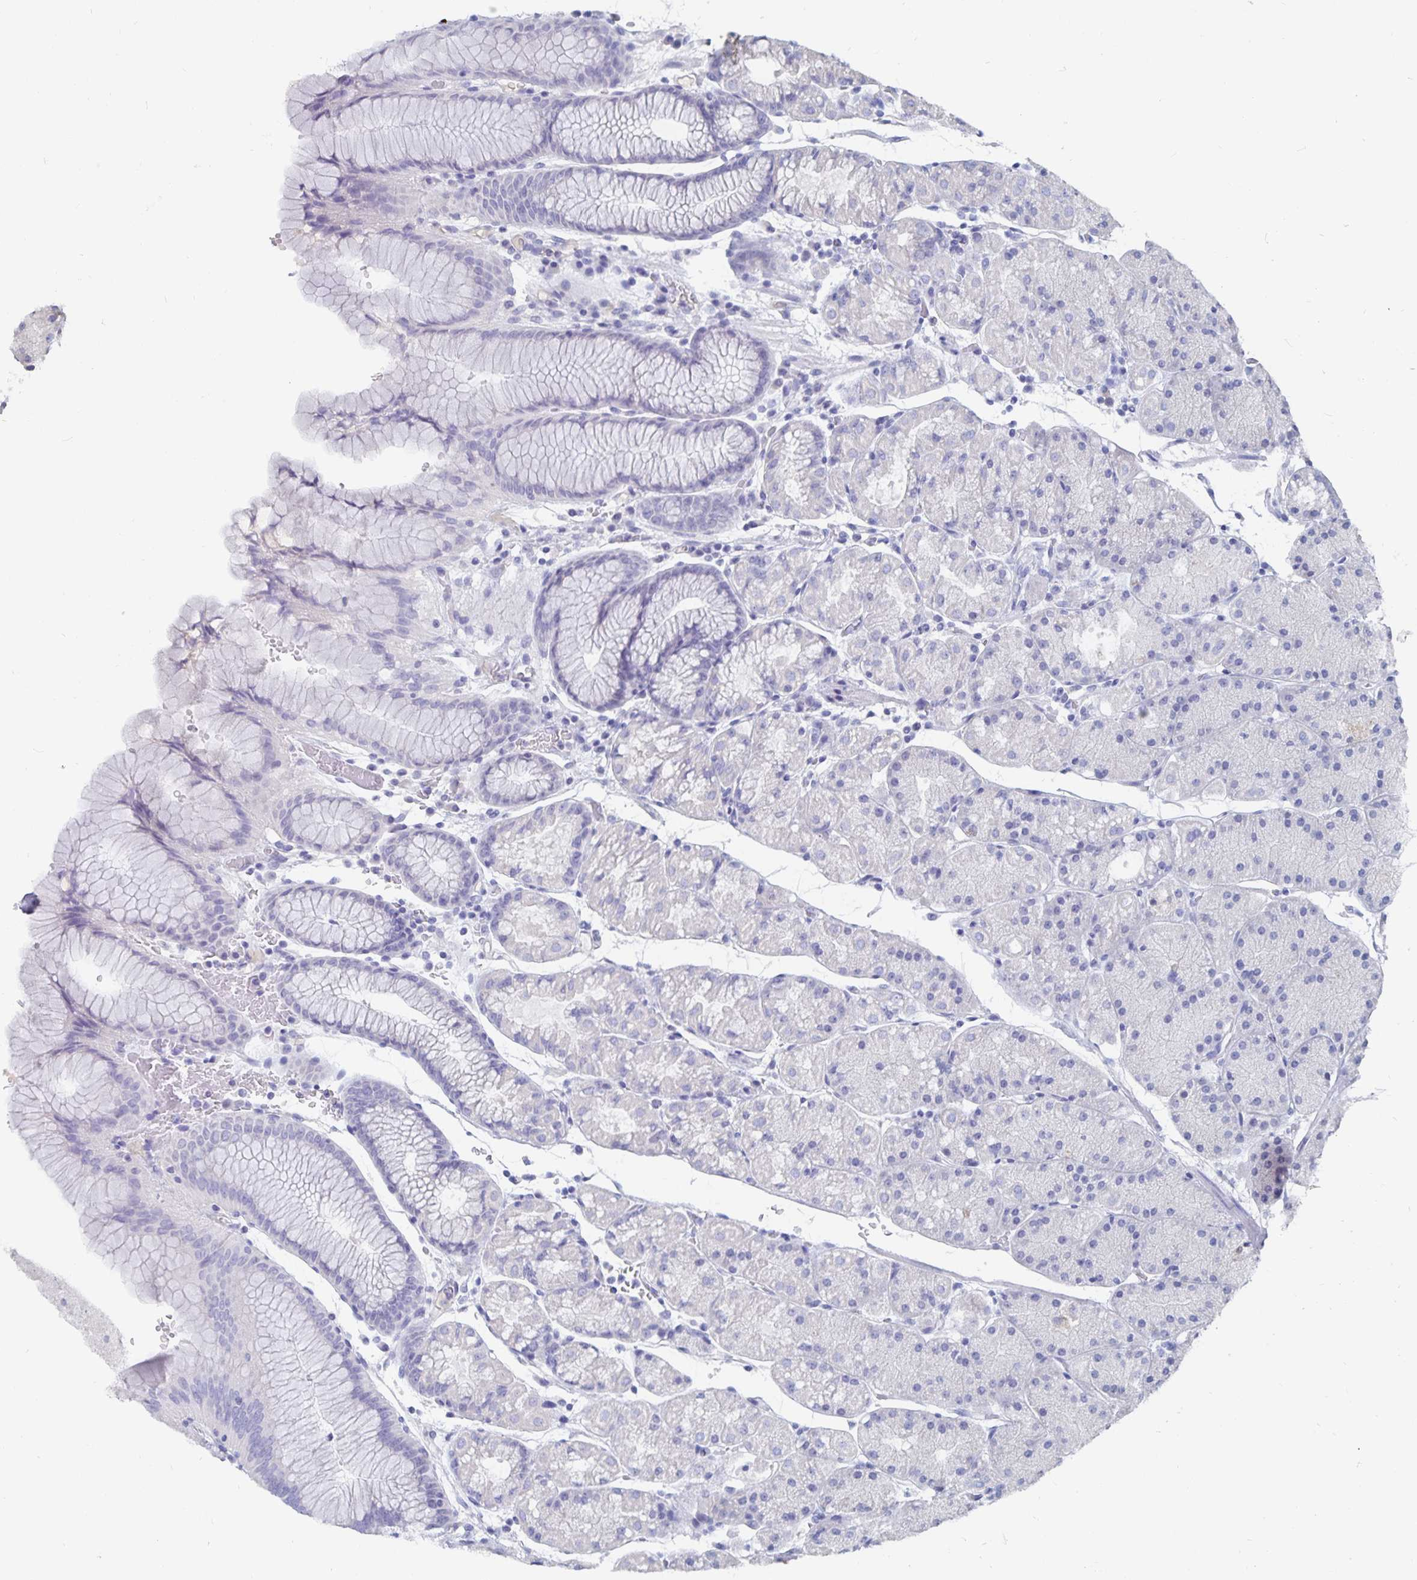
{"staining": {"intensity": "negative", "quantity": "none", "location": "none"}, "tissue": "stomach", "cell_type": "Glandular cells", "image_type": "normal", "snomed": [{"axis": "morphology", "description": "Normal tissue, NOS"}, {"axis": "topography", "description": "Stomach, upper"}, {"axis": "topography", "description": "Stomach"}], "caption": "The photomicrograph shows no significant positivity in glandular cells of stomach. Brightfield microscopy of immunohistochemistry (IHC) stained with DAB (brown) and hematoxylin (blue), captured at high magnification.", "gene": "CFAP69", "patient": {"sex": "male", "age": 76}}